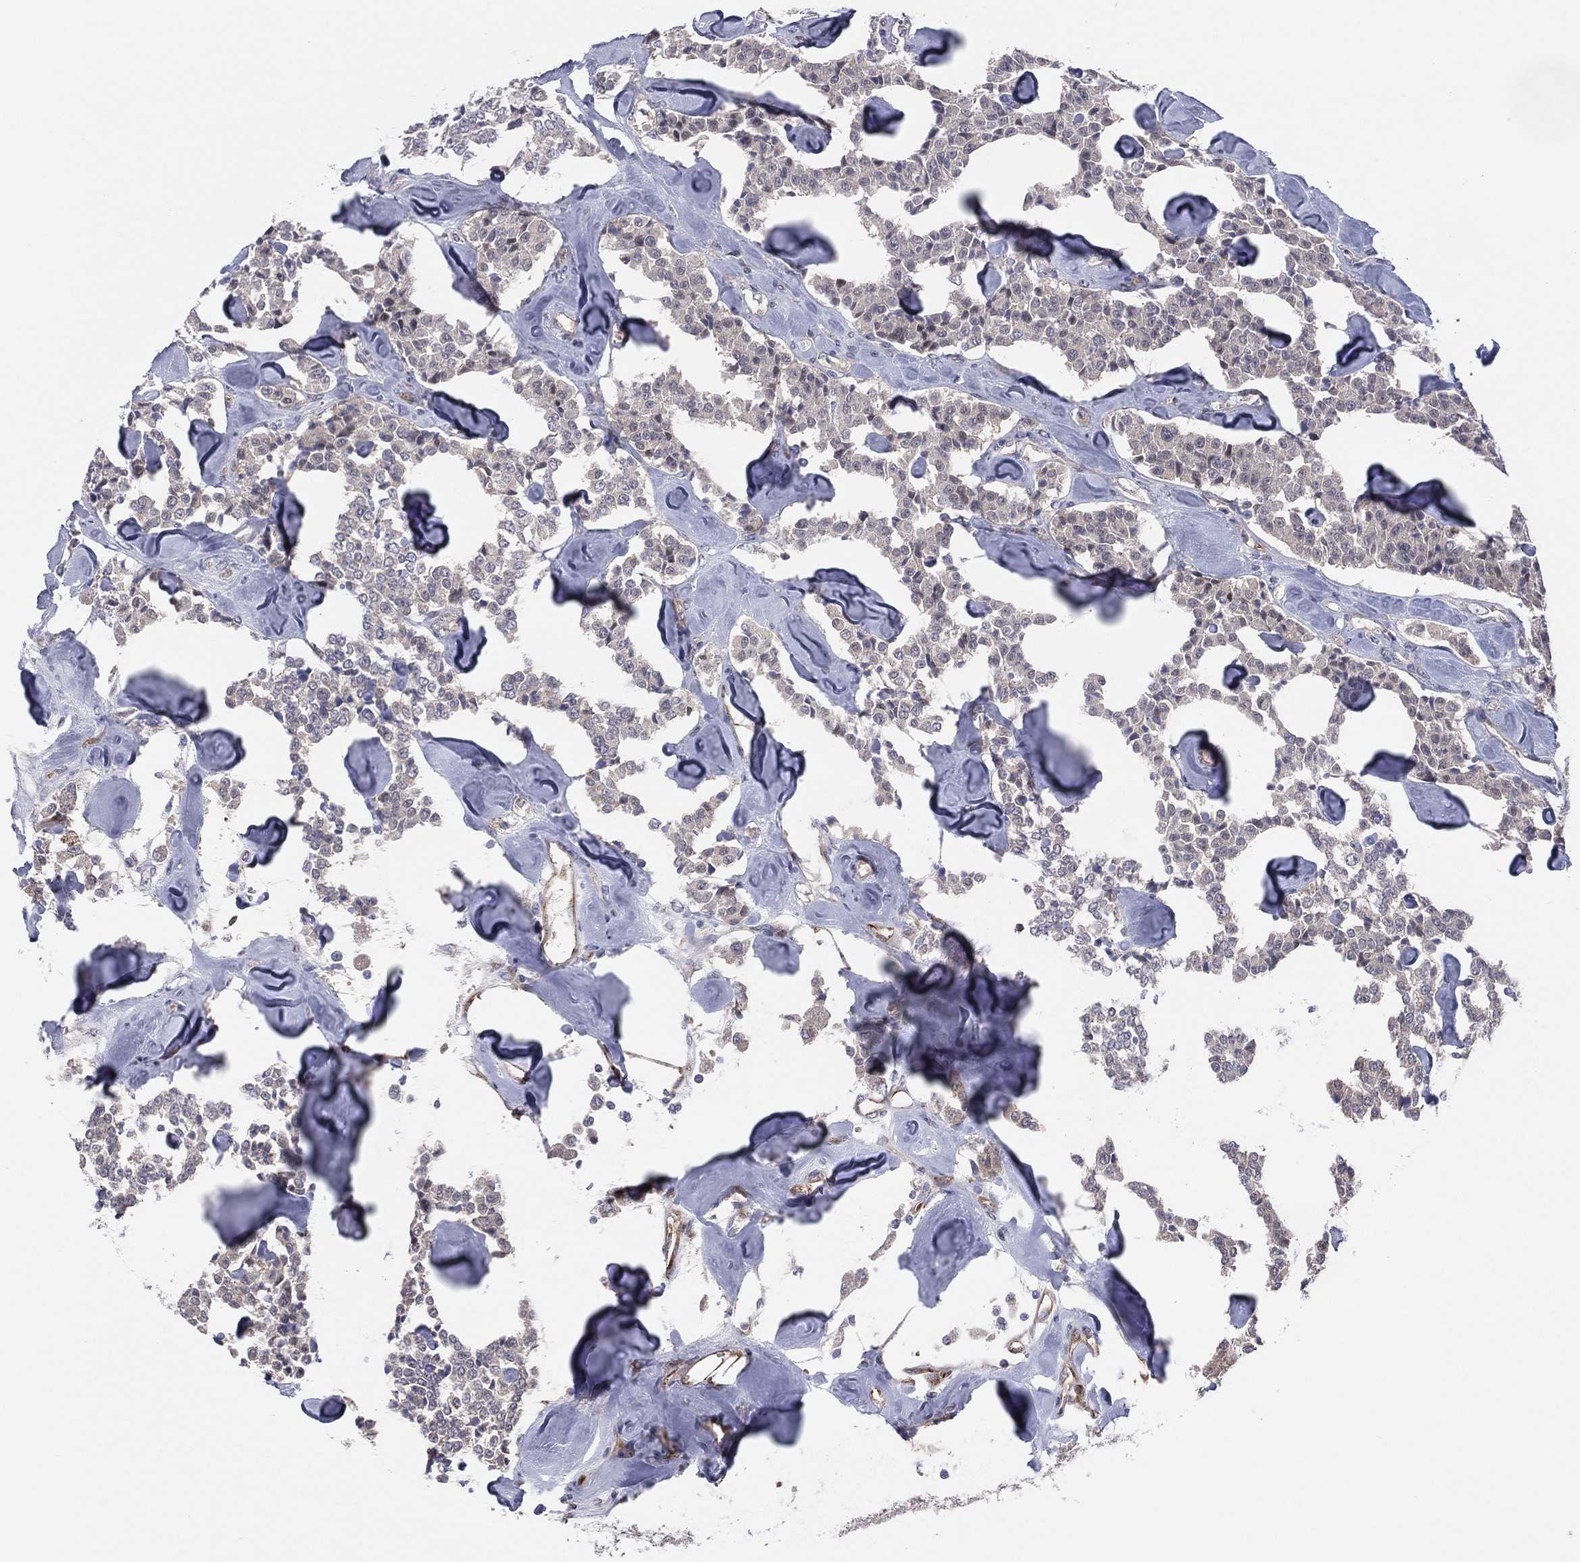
{"staining": {"intensity": "negative", "quantity": "none", "location": "none"}, "tissue": "carcinoid", "cell_type": "Tumor cells", "image_type": "cancer", "snomed": [{"axis": "morphology", "description": "Carcinoid, malignant, NOS"}, {"axis": "topography", "description": "Pancreas"}], "caption": "Tumor cells show no significant staining in carcinoid.", "gene": "UTP14A", "patient": {"sex": "male", "age": 41}}